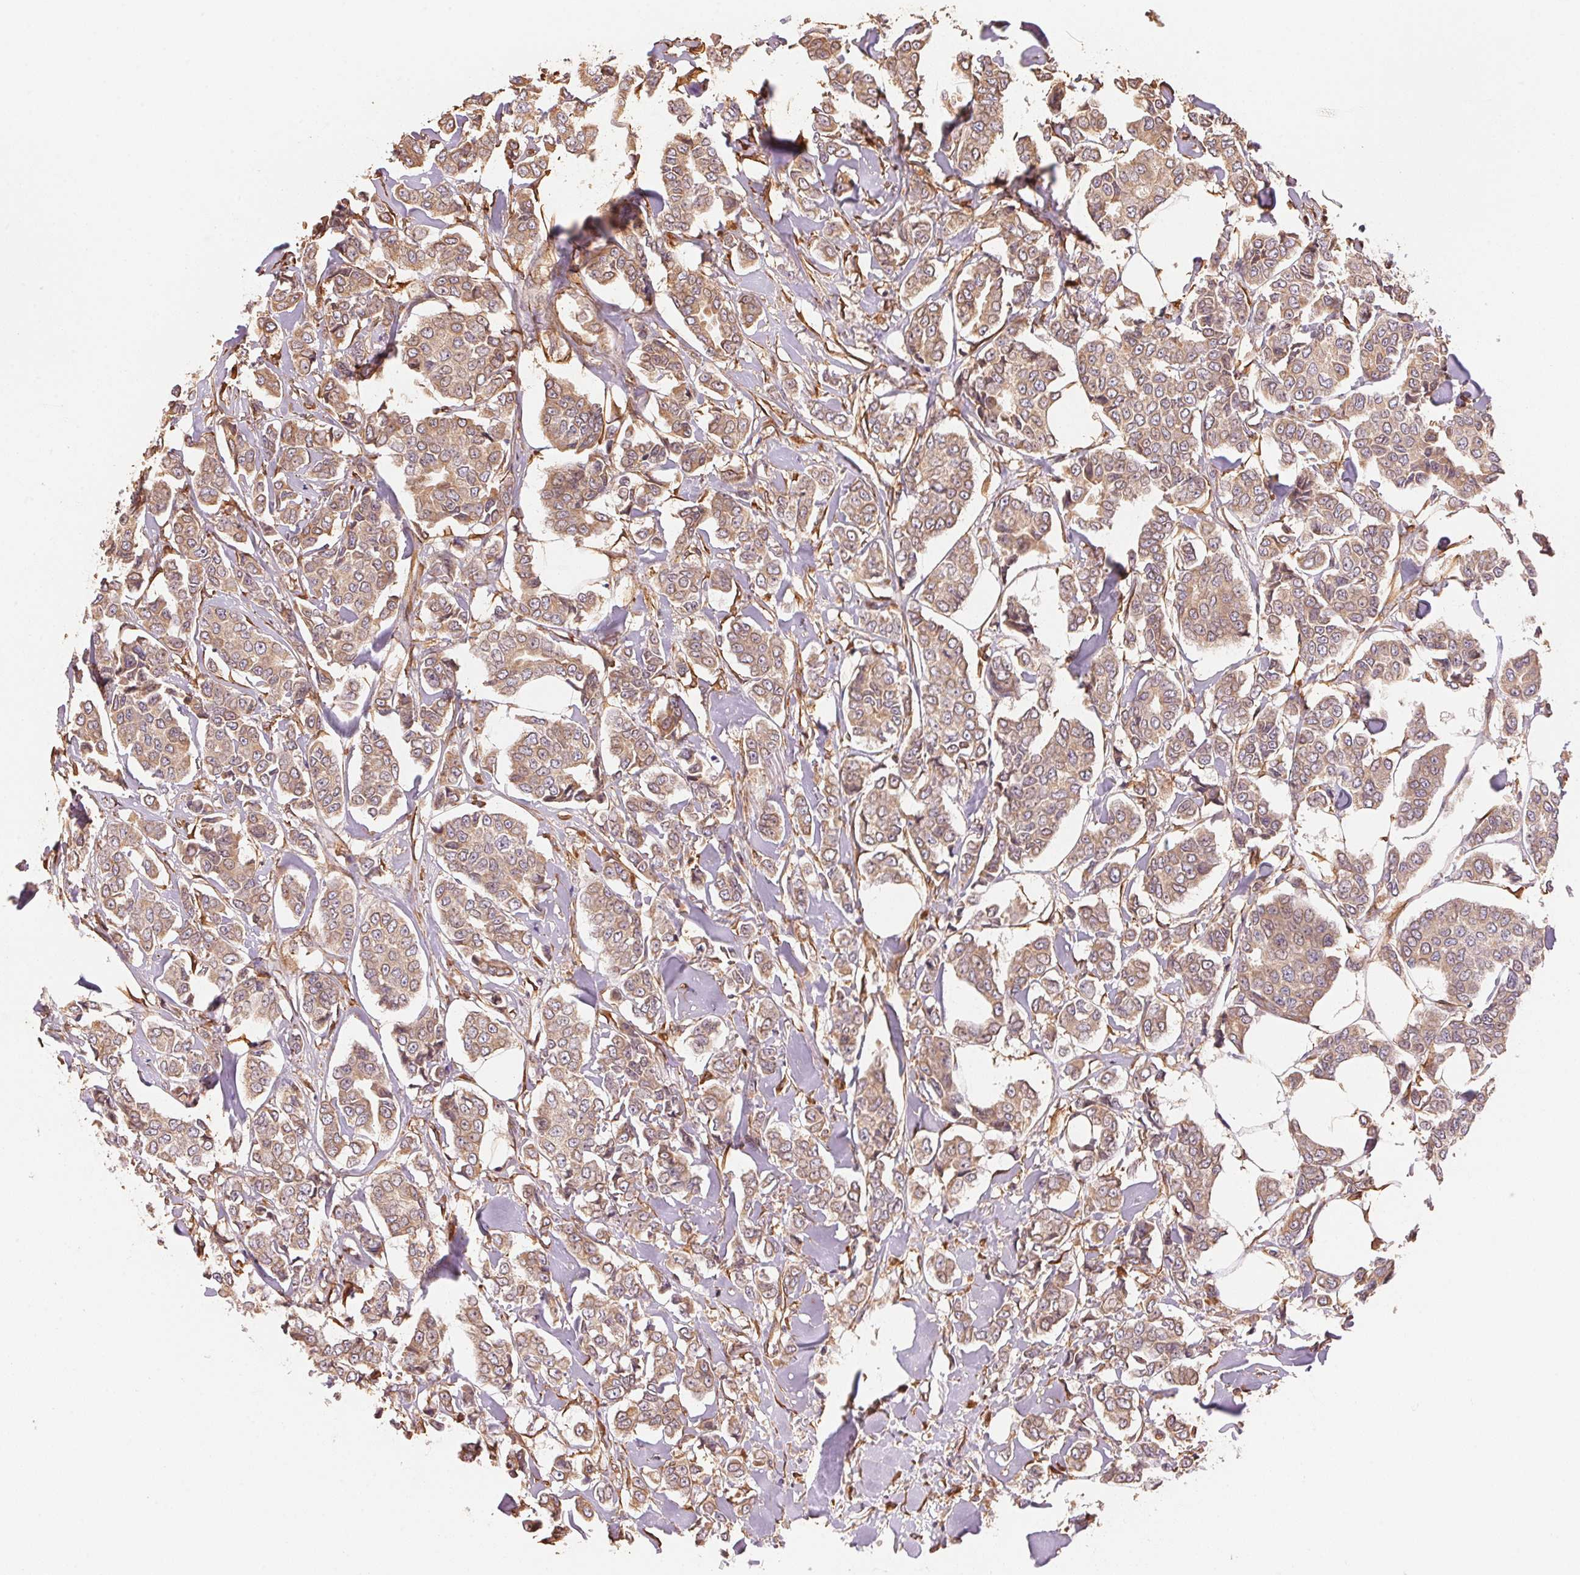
{"staining": {"intensity": "moderate", "quantity": ">75%", "location": "cytoplasmic/membranous"}, "tissue": "breast cancer", "cell_type": "Tumor cells", "image_type": "cancer", "snomed": [{"axis": "morphology", "description": "Duct carcinoma"}, {"axis": "topography", "description": "Breast"}], "caption": "There is medium levels of moderate cytoplasmic/membranous positivity in tumor cells of breast intraductal carcinoma, as demonstrated by immunohistochemical staining (brown color).", "gene": "C6orf163", "patient": {"sex": "female", "age": 94}}